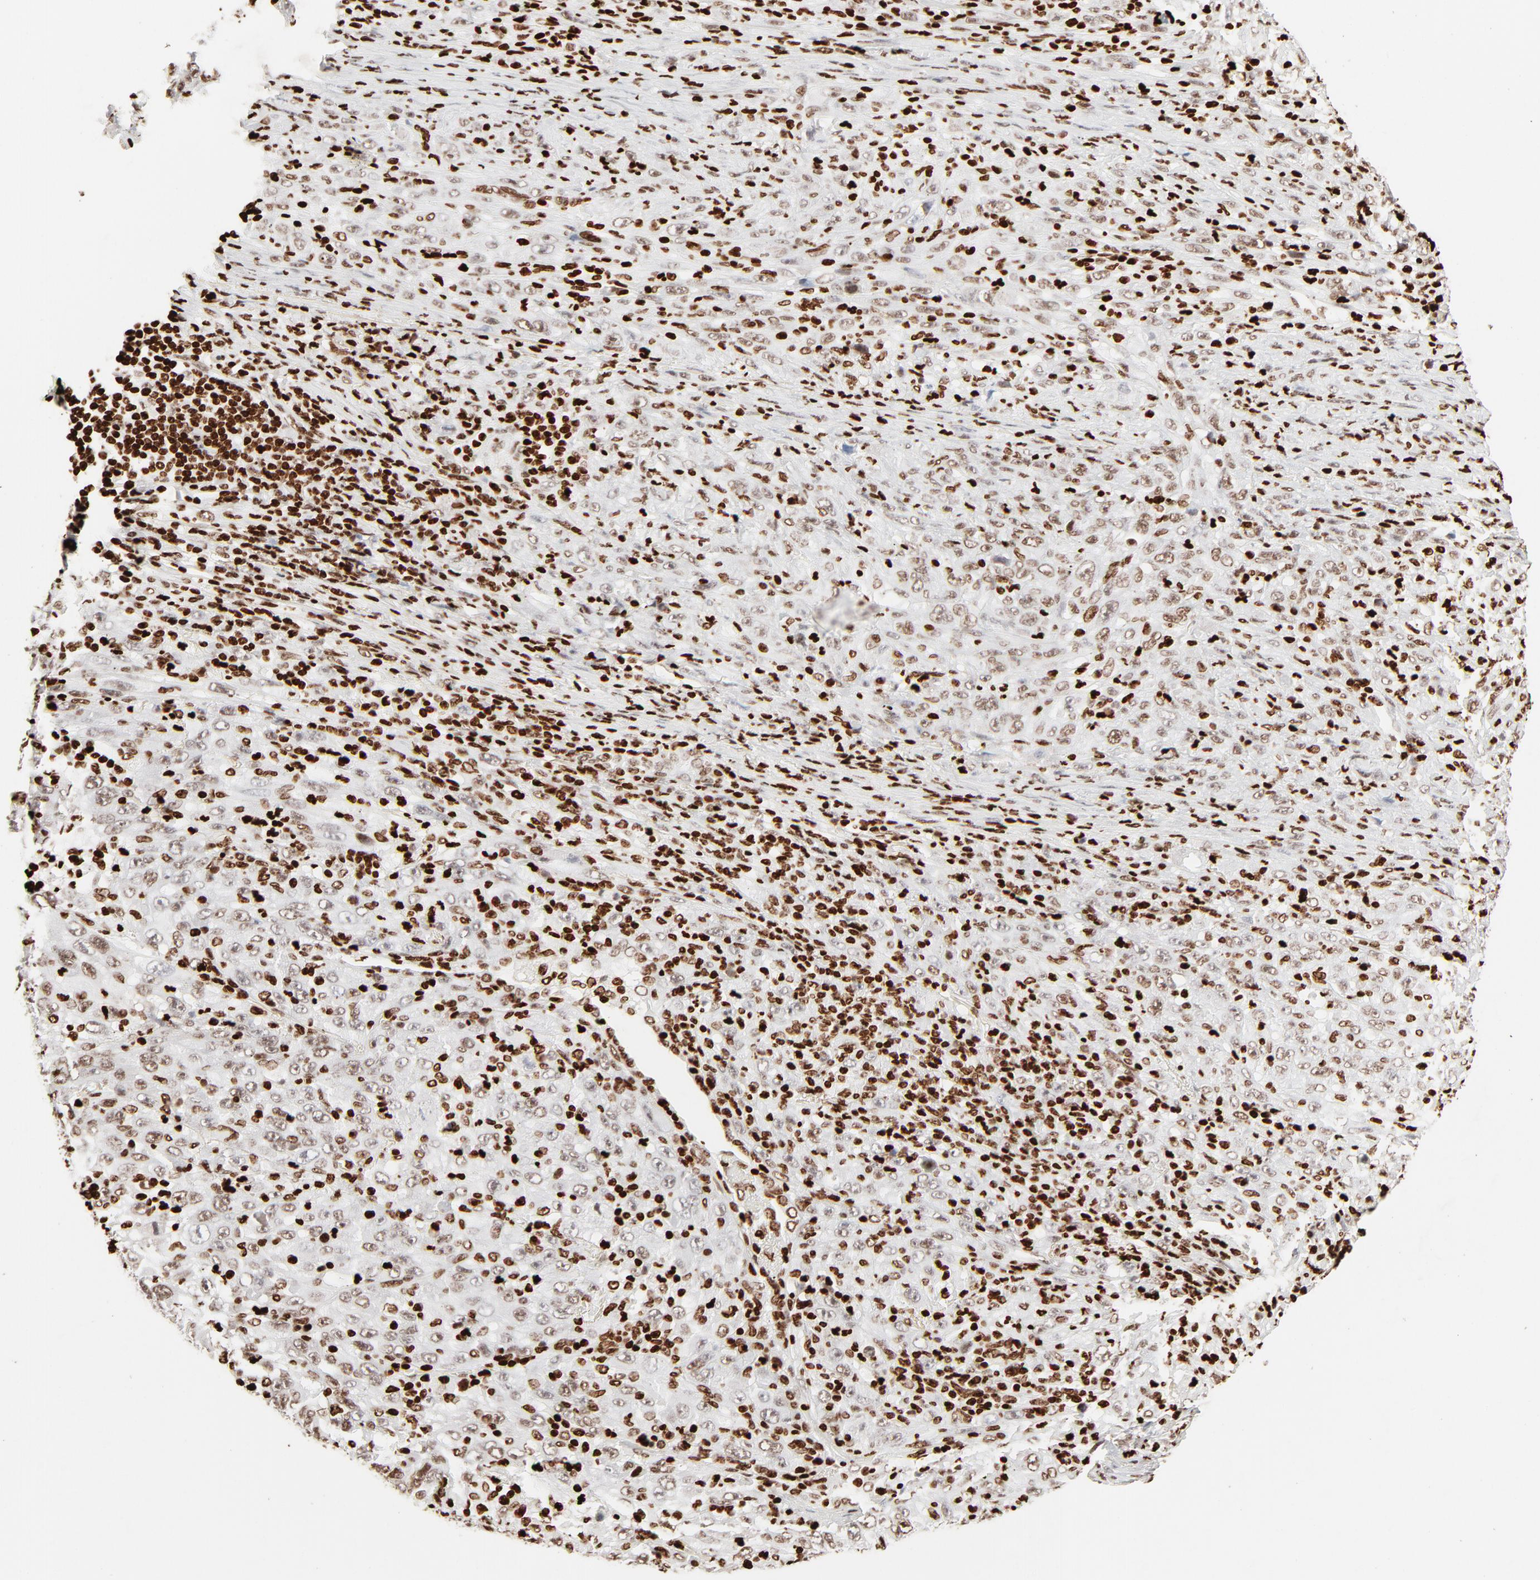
{"staining": {"intensity": "moderate", "quantity": ">75%", "location": "nuclear"}, "tissue": "melanoma", "cell_type": "Tumor cells", "image_type": "cancer", "snomed": [{"axis": "morphology", "description": "Malignant melanoma, Metastatic site"}, {"axis": "topography", "description": "Skin"}], "caption": "Immunohistochemistry staining of malignant melanoma (metastatic site), which displays medium levels of moderate nuclear positivity in approximately >75% of tumor cells indicating moderate nuclear protein positivity. The staining was performed using DAB (3,3'-diaminobenzidine) (brown) for protein detection and nuclei were counterstained in hematoxylin (blue).", "gene": "HMGB2", "patient": {"sex": "female", "age": 56}}